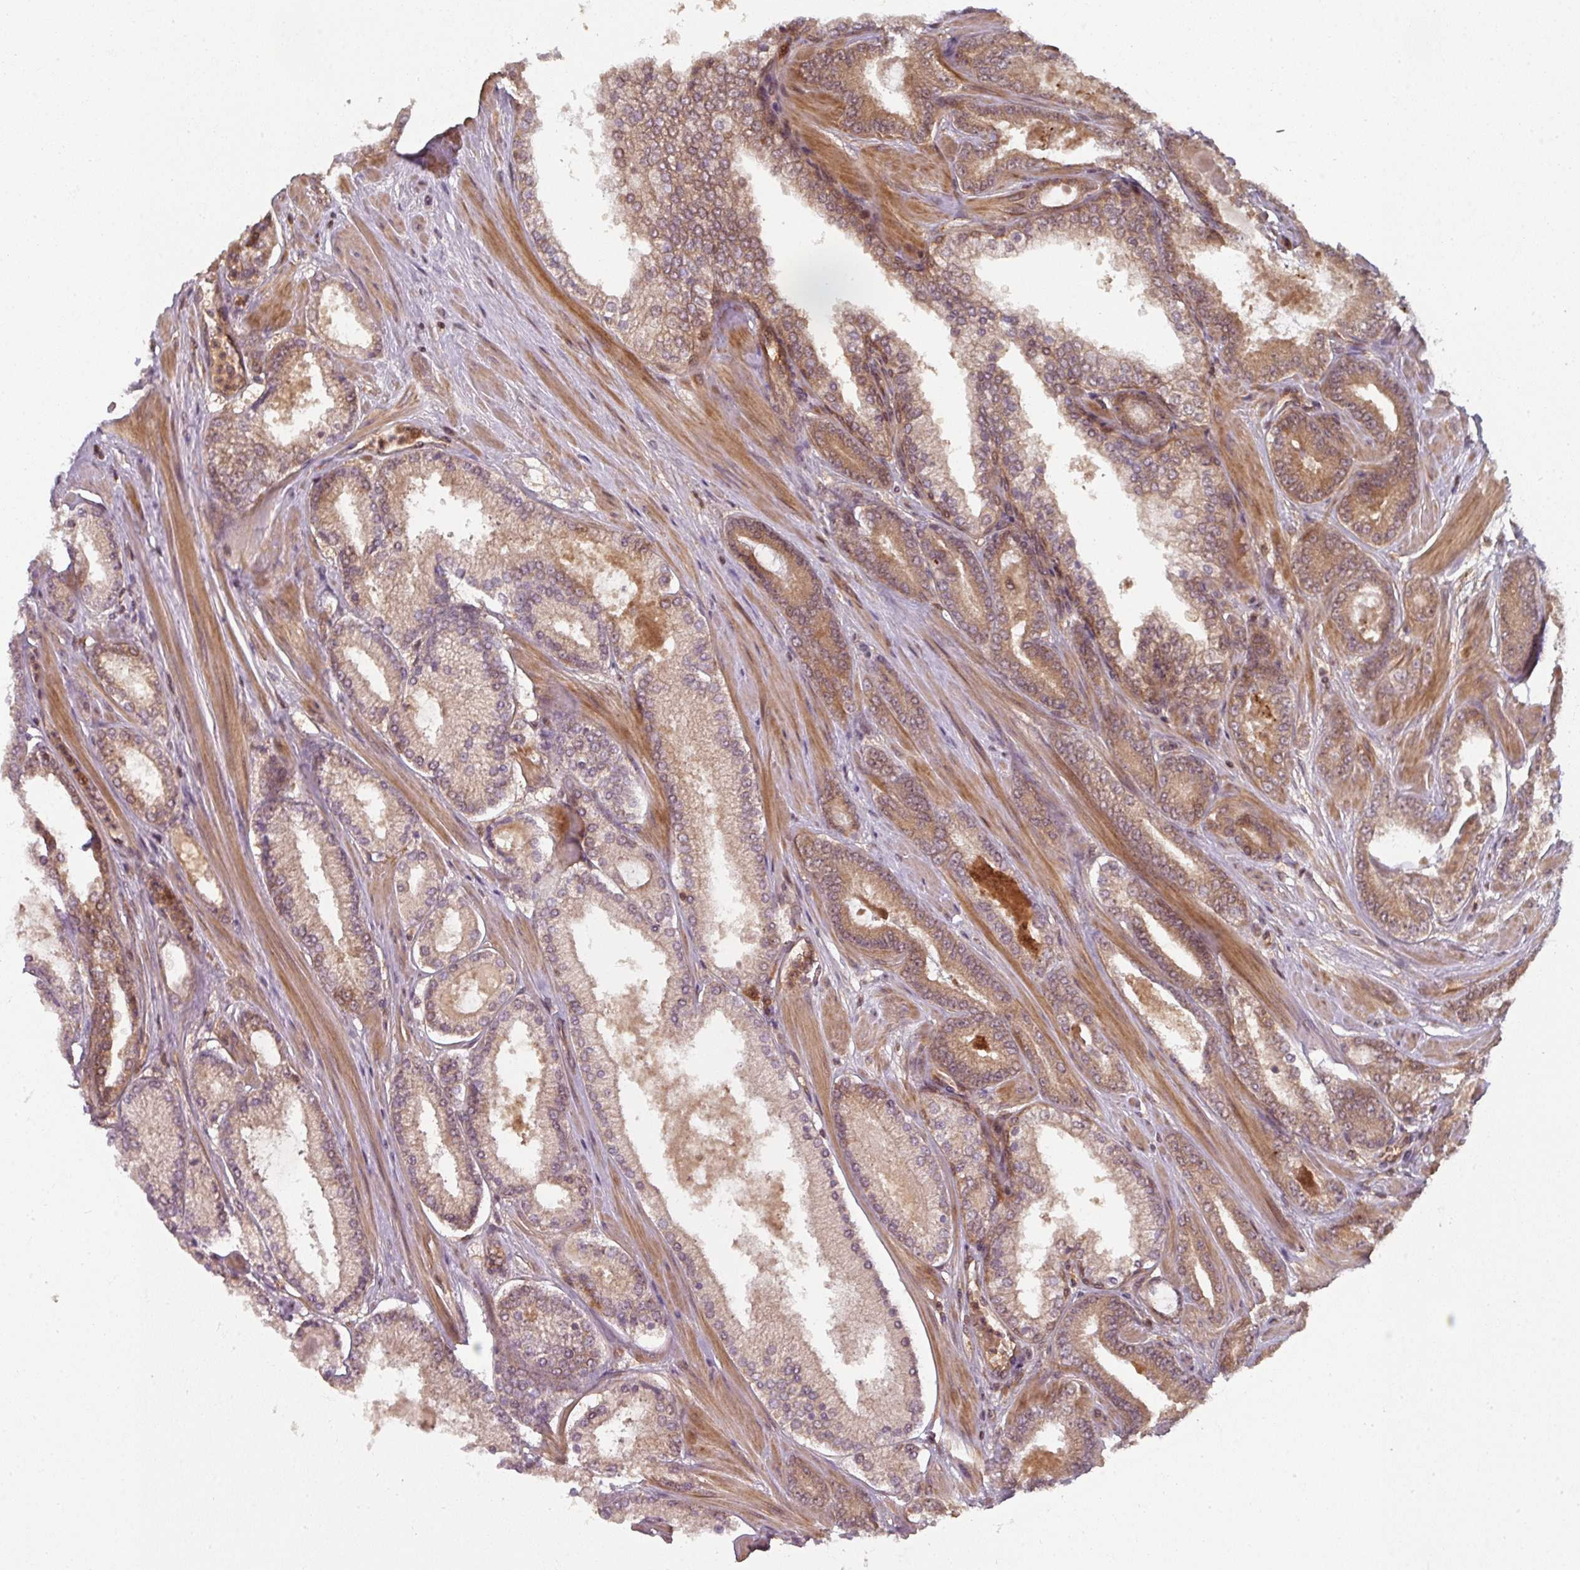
{"staining": {"intensity": "moderate", "quantity": ">75%", "location": "cytoplasmic/membranous"}, "tissue": "prostate cancer", "cell_type": "Tumor cells", "image_type": "cancer", "snomed": [{"axis": "morphology", "description": "Adenocarcinoma, Low grade"}, {"axis": "topography", "description": "Prostate"}], "caption": "The immunohistochemical stain labels moderate cytoplasmic/membranous positivity in tumor cells of low-grade adenocarcinoma (prostate) tissue.", "gene": "EIF4EBP2", "patient": {"sex": "male", "age": 42}}